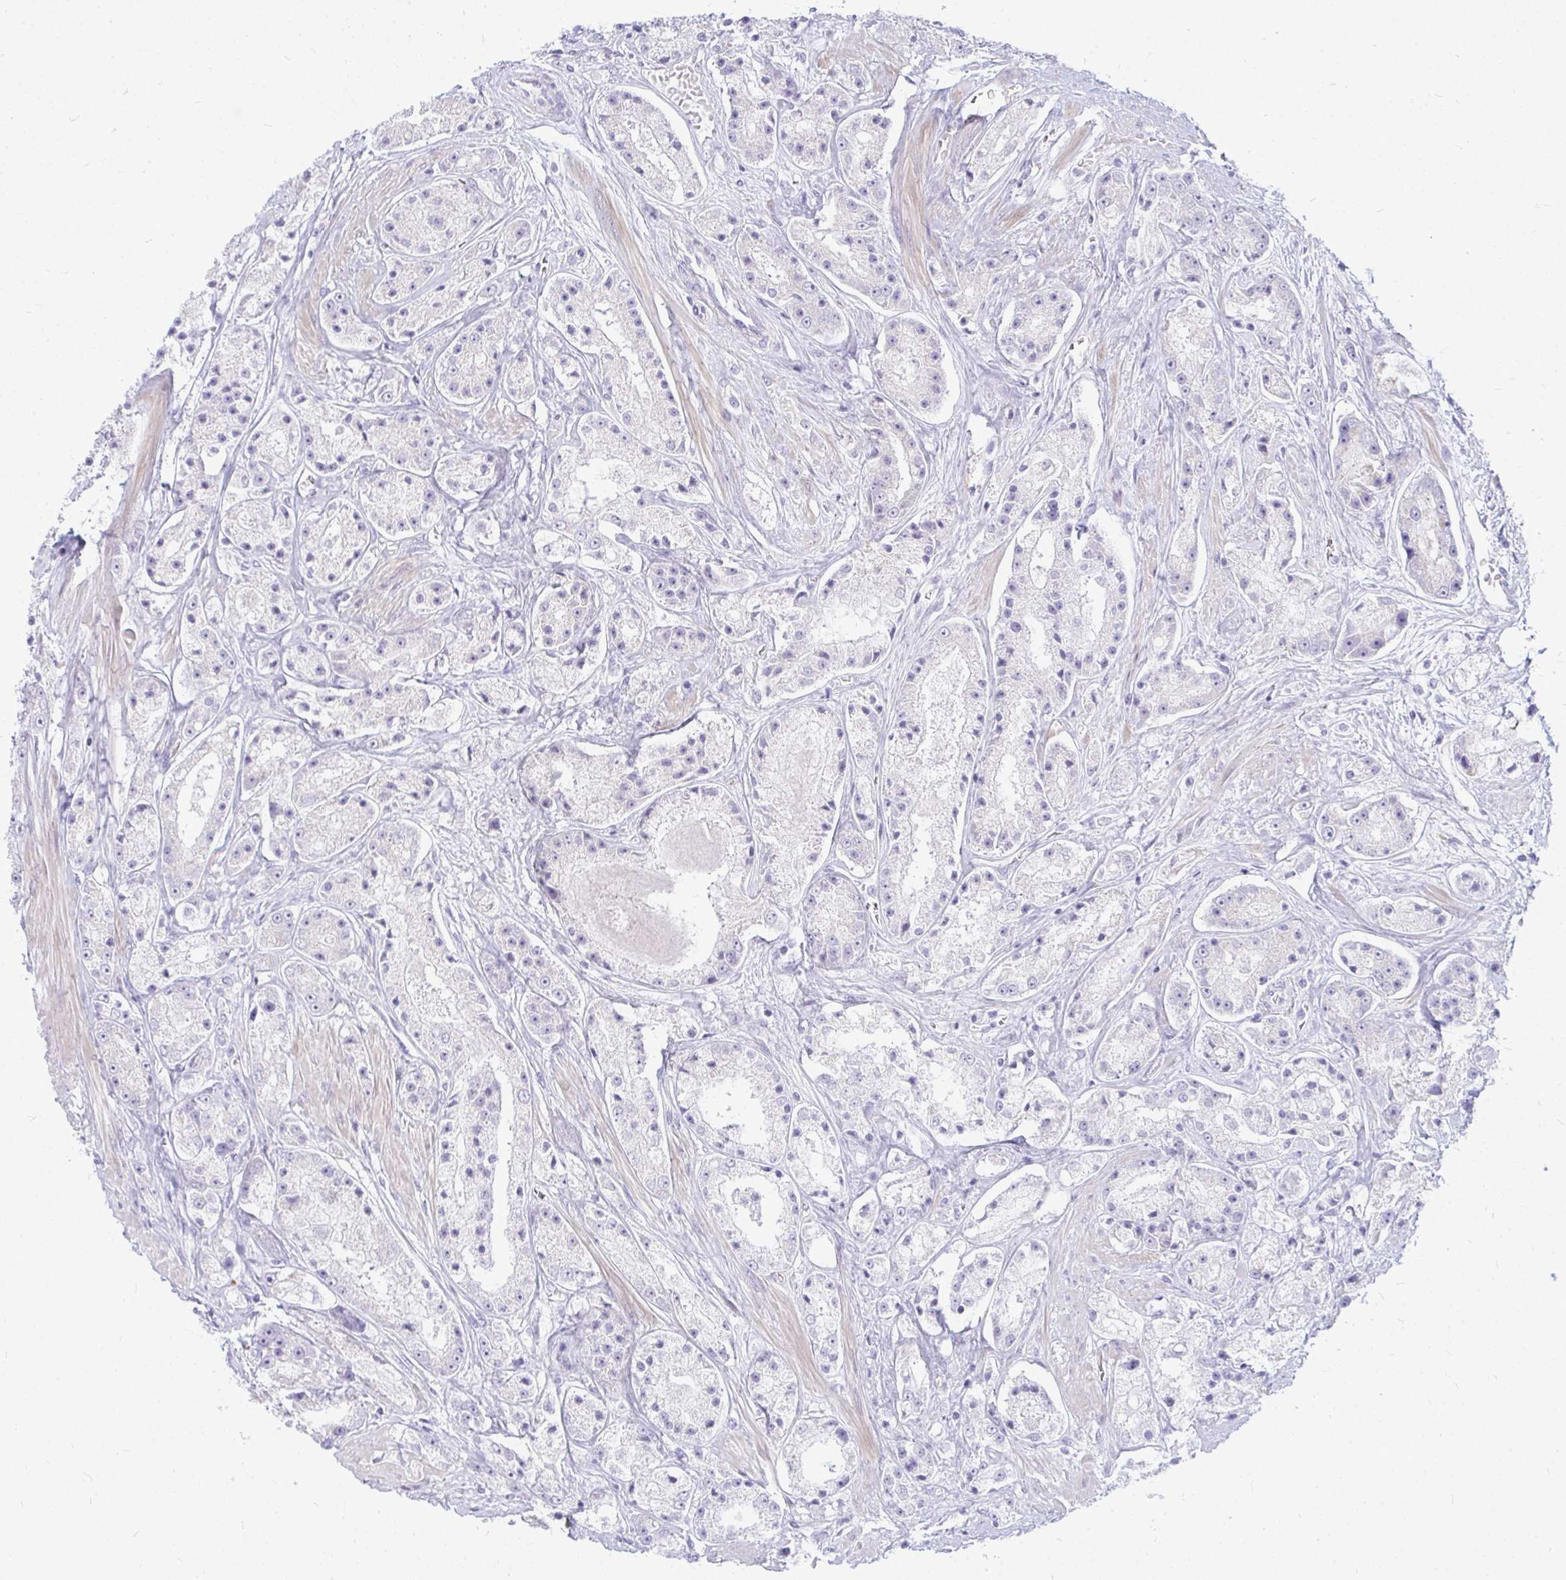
{"staining": {"intensity": "negative", "quantity": "none", "location": "none"}, "tissue": "prostate cancer", "cell_type": "Tumor cells", "image_type": "cancer", "snomed": [{"axis": "morphology", "description": "Adenocarcinoma, High grade"}, {"axis": "topography", "description": "Prostate"}], "caption": "High magnification brightfield microscopy of prostate cancer stained with DAB (brown) and counterstained with hematoxylin (blue): tumor cells show no significant staining.", "gene": "TSPEAR", "patient": {"sex": "male", "age": 67}}